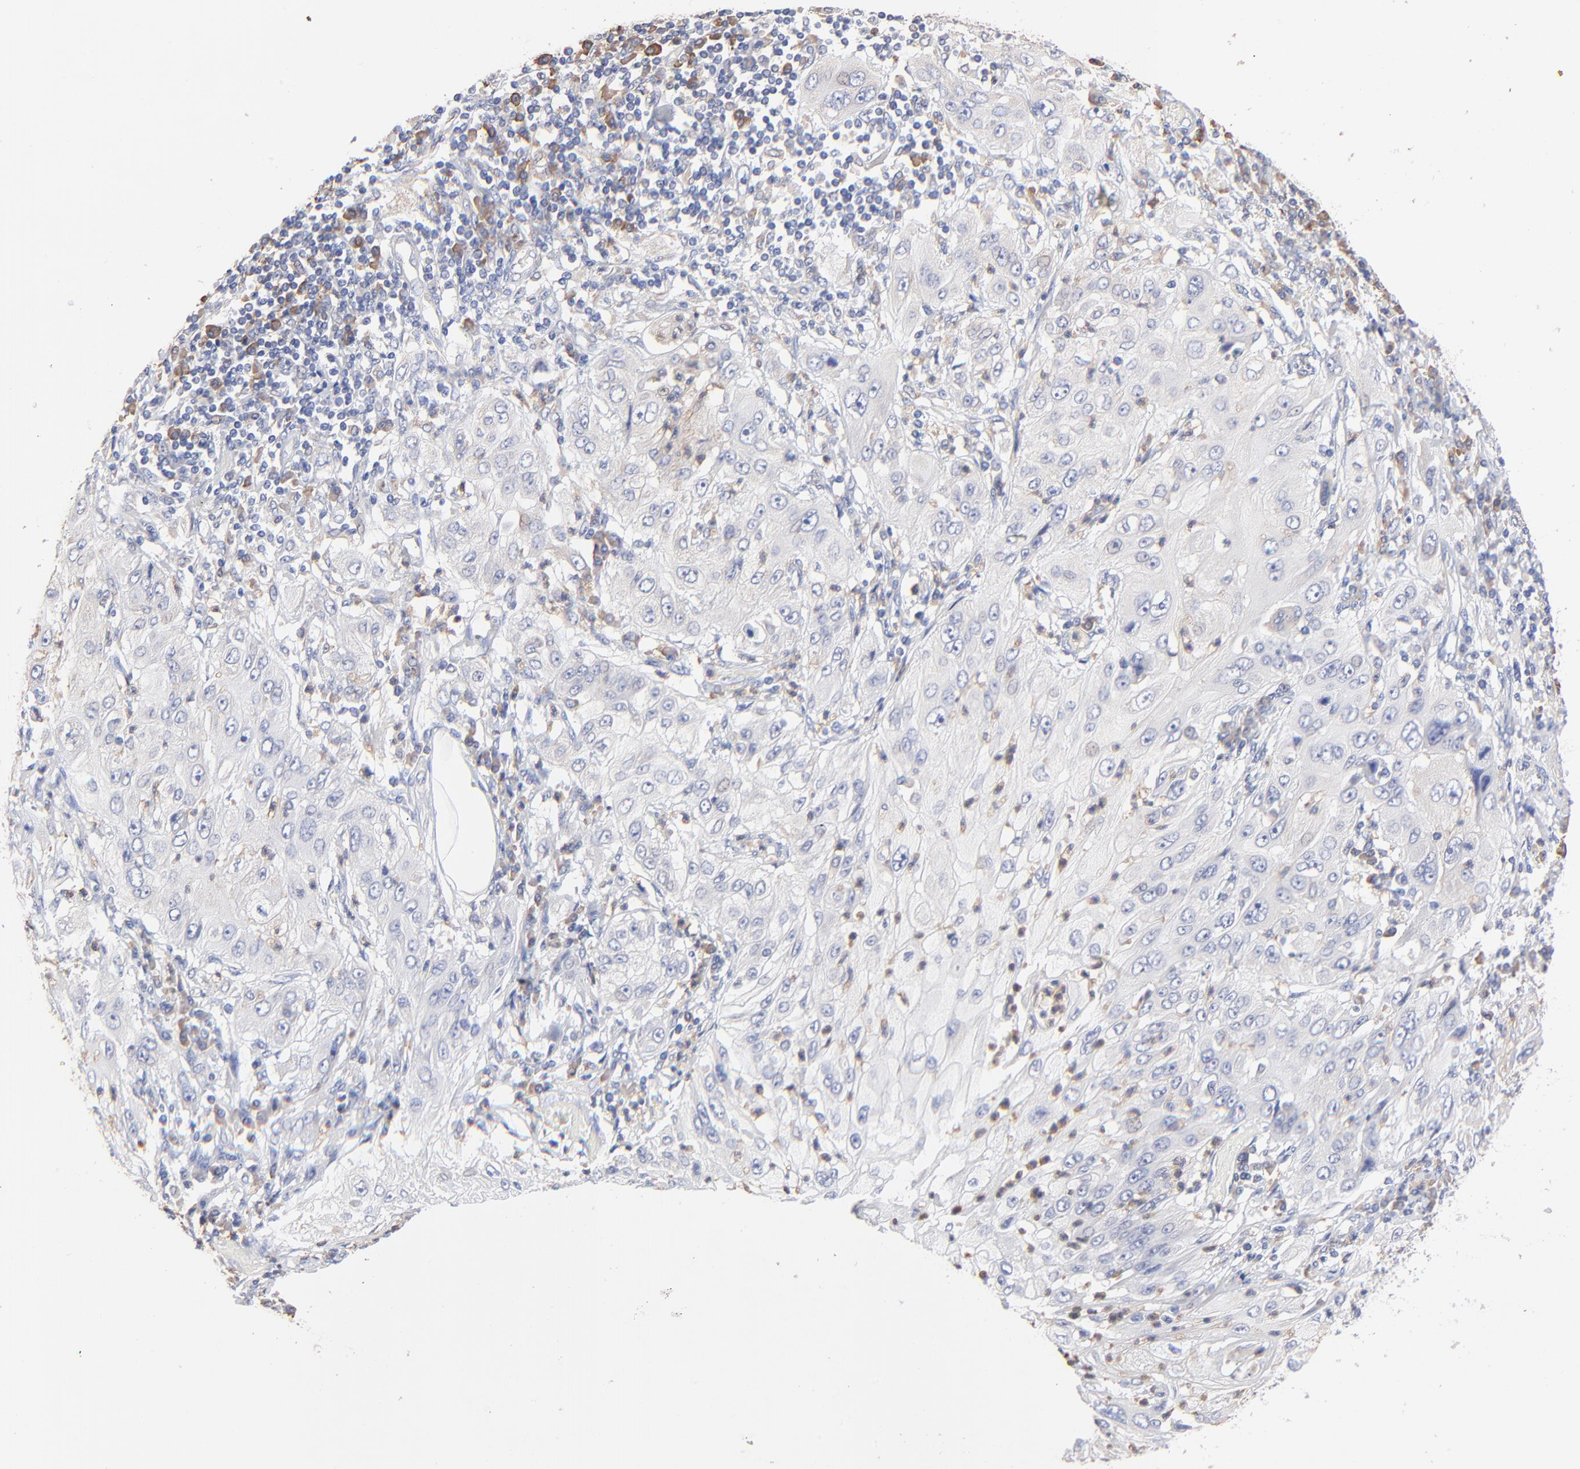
{"staining": {"intensity": "negative", "quantity": "none", "location": "none"}, "tissue": "lung cancer", "cell_type": "Tumor cells", "image_type": "cancer", "snomed": [{"axis": "morphology", "description": "Inflammation, NOS"}, {"axis": "morphology", "description": "Squamous cell carcinoma, NOS"}, {"axis": "topography", "description": "Lymph node"}, {"axis": "topography", "description": "Soft tissue"}, {"axis": "topography", "description": "Lung"}], "caption": "High power microscopy image of an immunohistochemistry micrograph of lung cancer, revealing no significant staining in tumor cells. (Immunohistochemistry (ihc), brightfield microscopy, high magnification).", "gene": "PPFIBP2", "patient": {"sex": "male", "age": 66}}